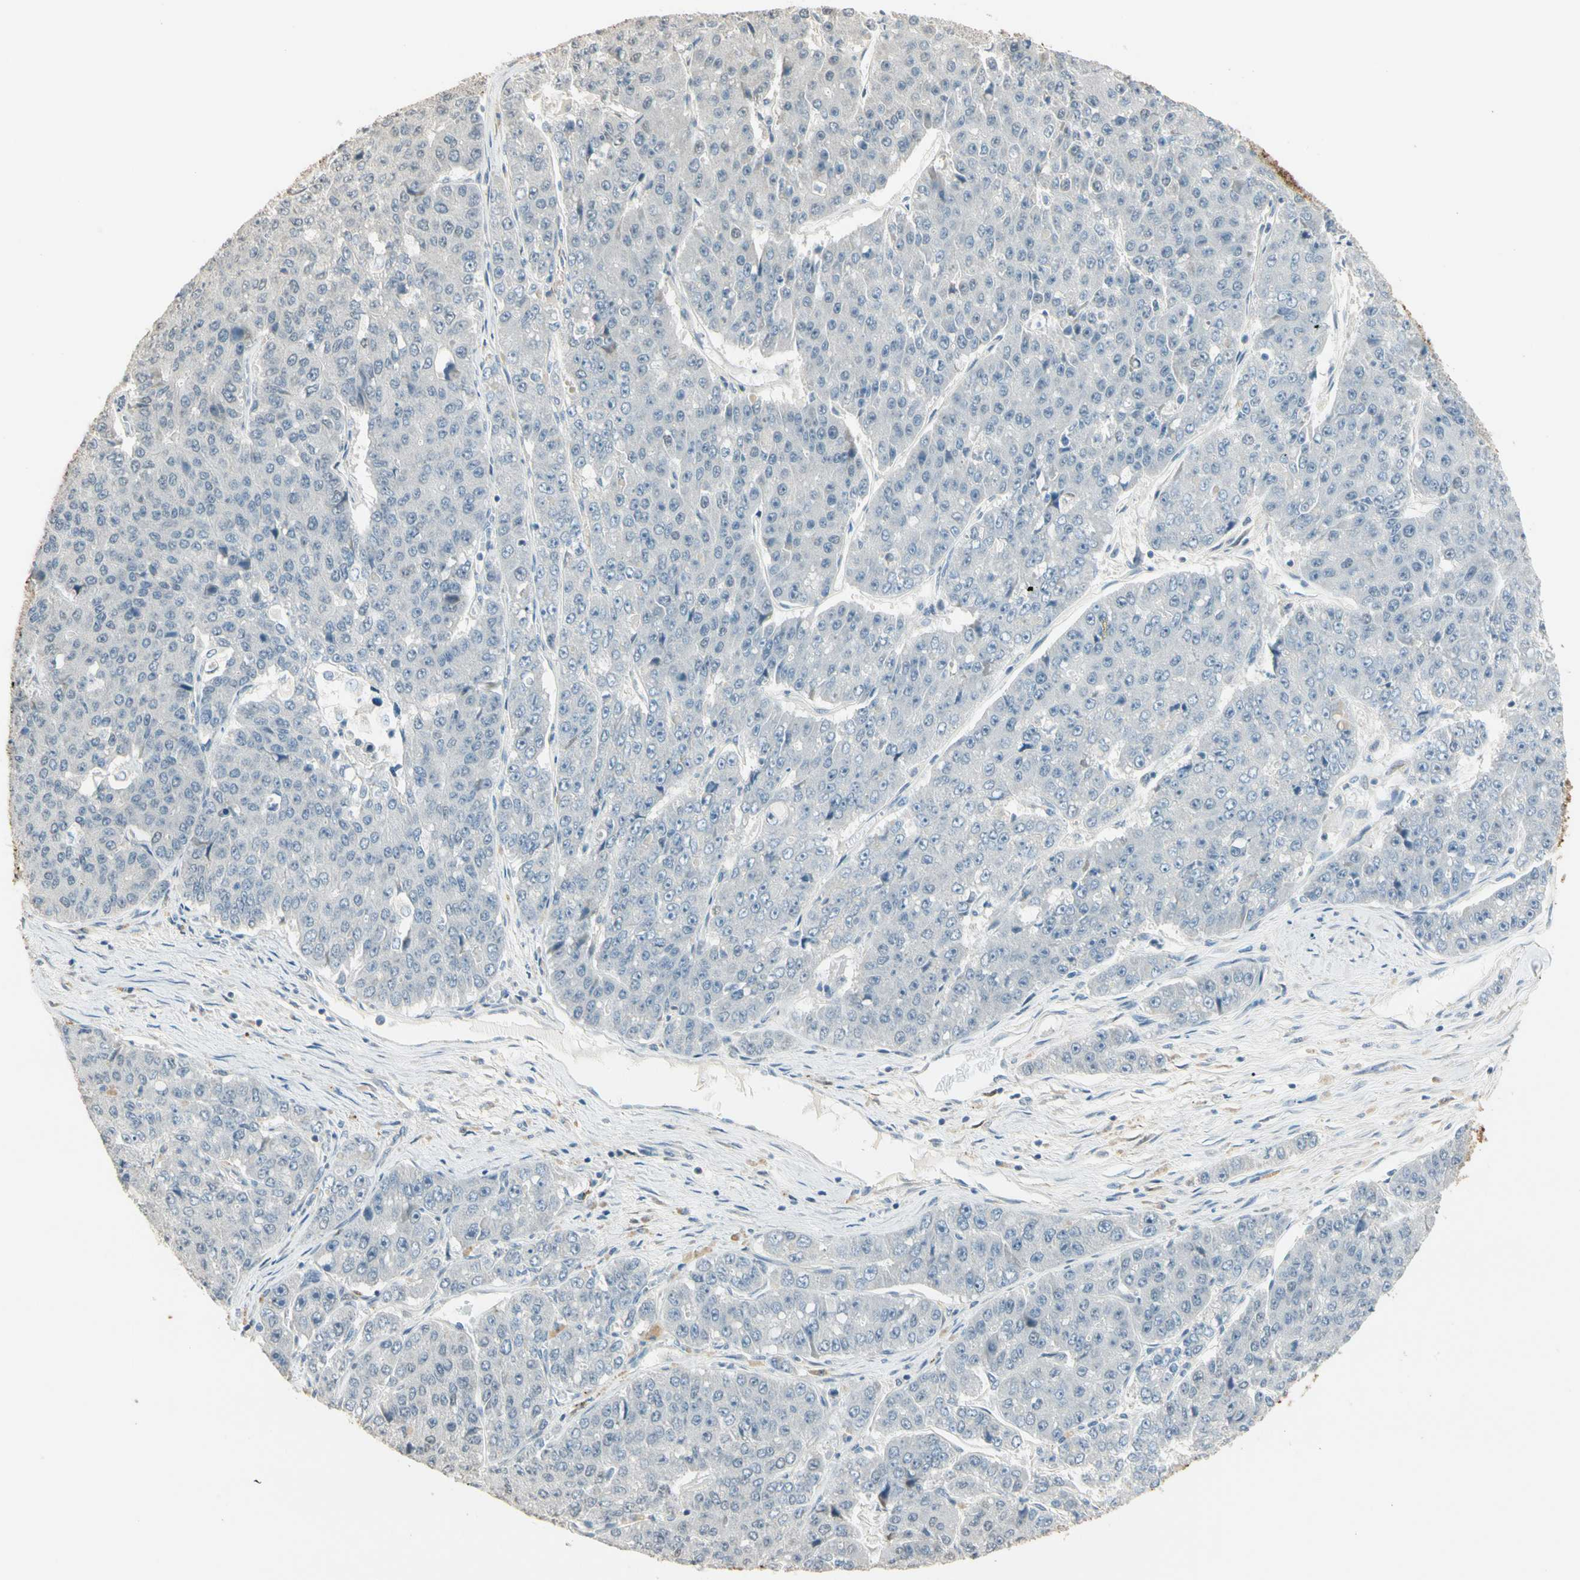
{"staining": {"intensity": "negative", "quantity": "none", "location": "none"}, "tissue": "pancreatic cancer", "cell_type": "Tumor cells", "image_type": "cancer", "snomed": [{"axis": "morphology", "description": "Adenocarcinoma, NOS"}, {"axis": "topography", "description": "Pancreas"}], "caption": "This is an immunohistochemistry (IHC) micrograph of pancreatic cancer (adenocarcinoma). There is no expression in tumor cells.", "gene": "GNE", "patient": {"sex": "male", "age": 50}}